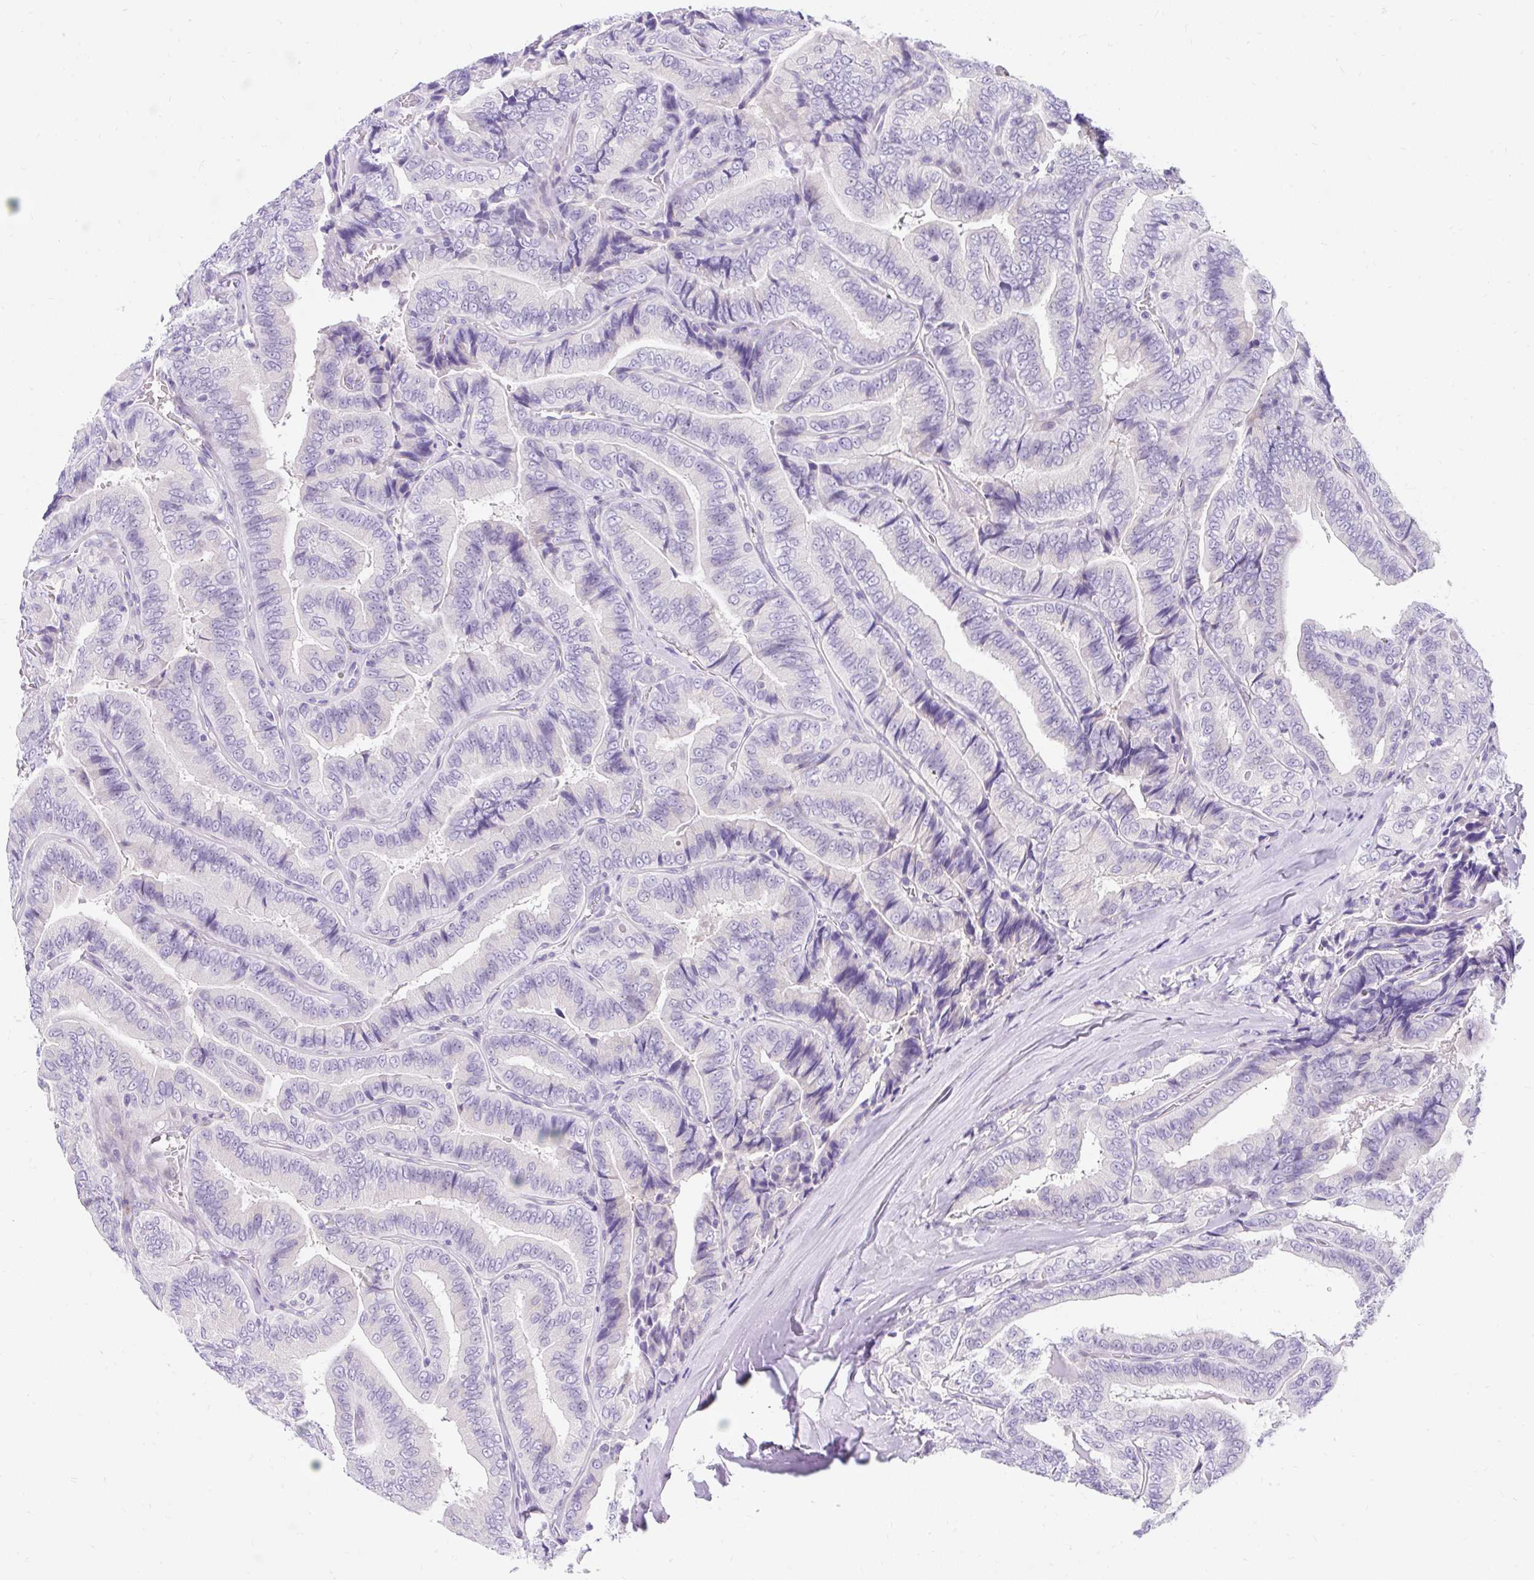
{"staining": {"intensity": "negative", "quantity": "none", "location": "none"}, "tissue": "thyroid cancer", "cell_type": "Tumor cells", "image_type": "cancer", "snomed": [{"axis": "morphology", "description": "Papillary adenocarcinoma, NOS"}, {"axis": "topography", "description": "Thyroid gland"}], "caption": "The histopathology image demonstrates no significant staining in tumor cells of thyroid cancer (papillary adenocarcinoma).", "gene": "GOLGA8A", "patient": {"sex": "male", "age": 61}}